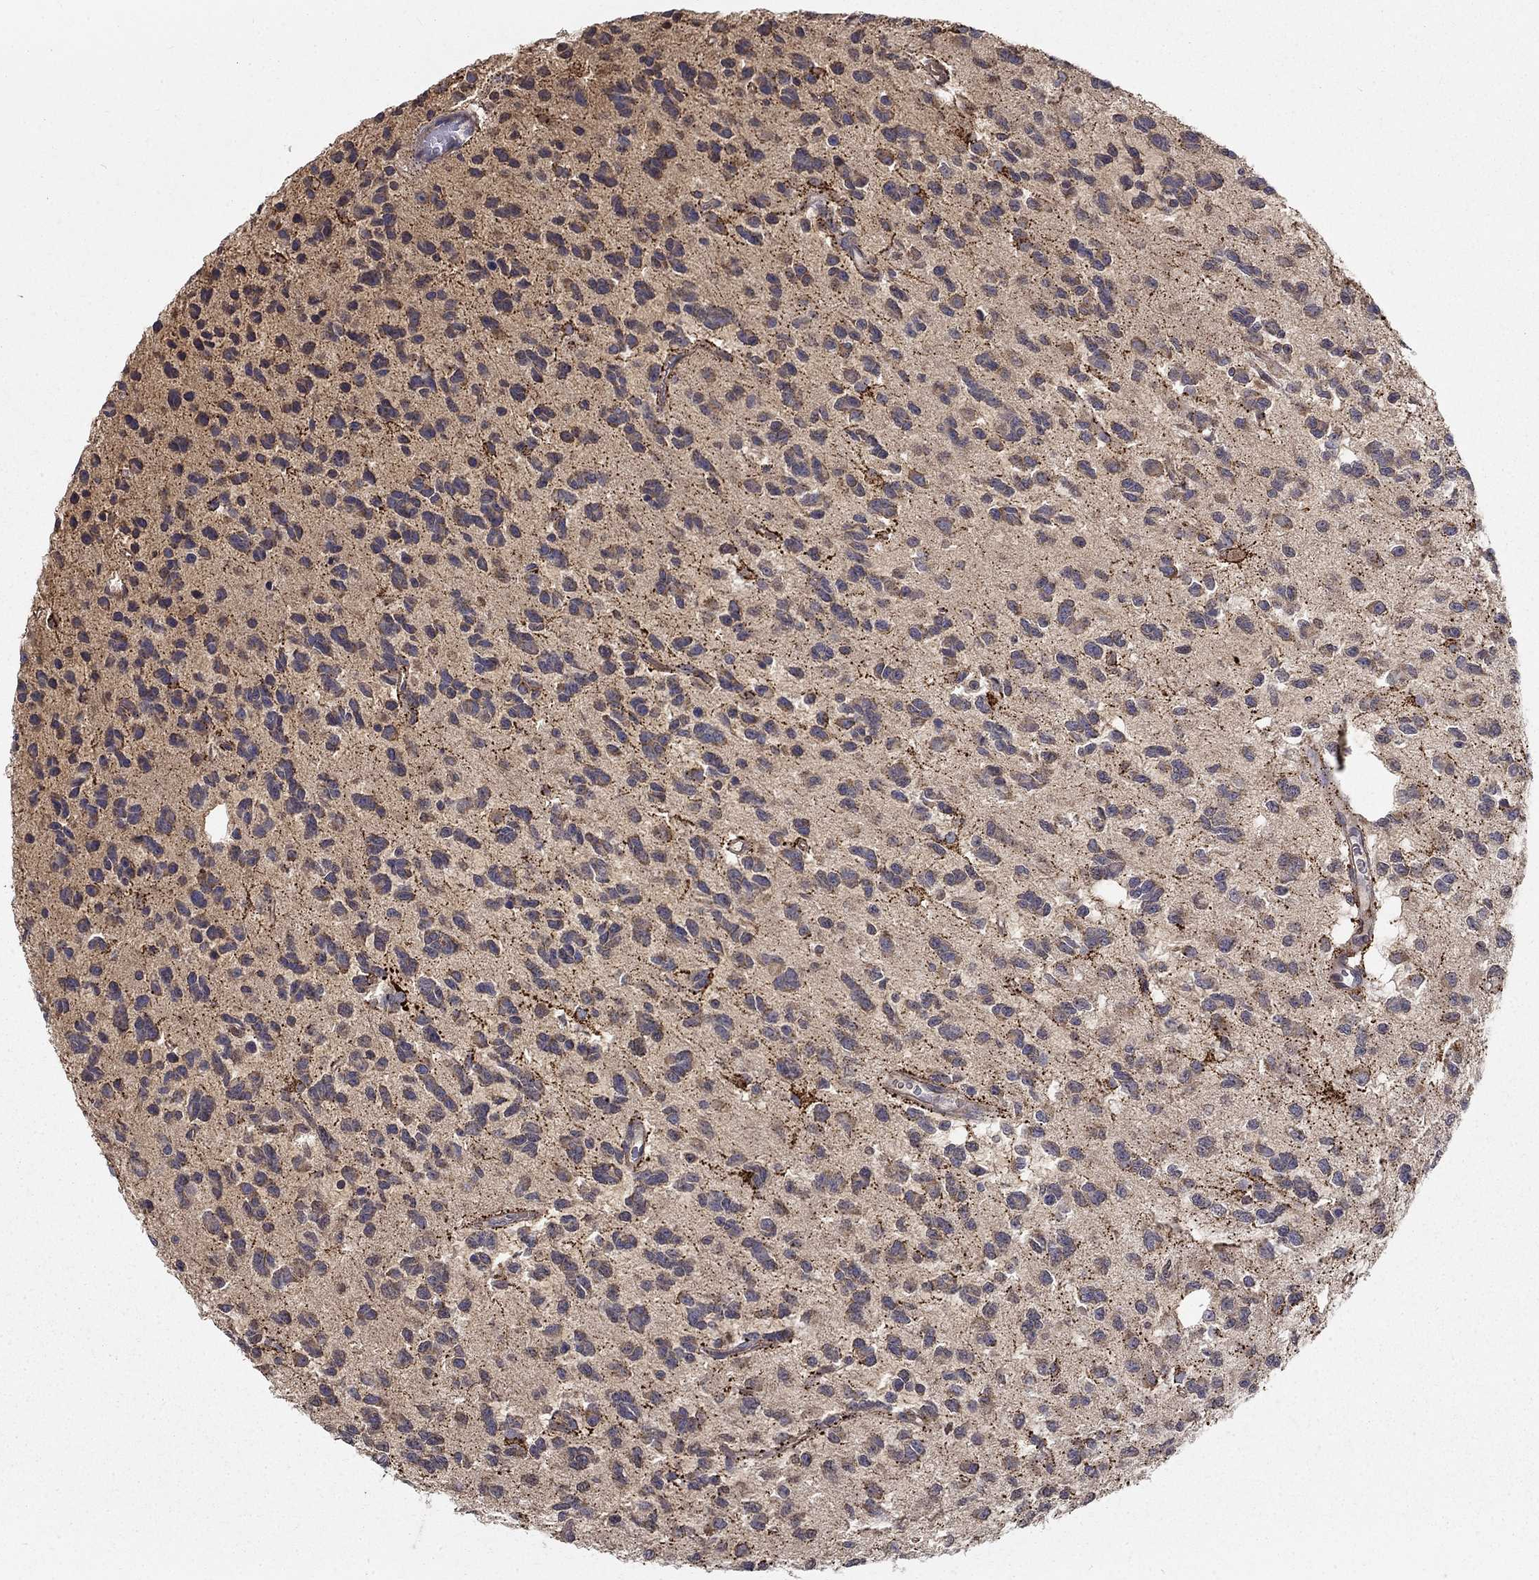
{"staining": {"intensity": "negative", "quantity": "none", "location": "none"}, "tissue": "glioma", "cell_type": "Tumor cells", "image_type": "cancer", "snomed": [{"axis": "morphology", "description": "Glioma, malignant, Low grade"}, {"axis": "topography", "description": "Brain"}], "caption": "There is no significant staining in tumor cells of low-grade glioma (malignant). (DAB (3,3'-diaminobenzidine) immunohistochemistry (IHC), high magnification).", "gene": "ALDH4A1", "patient": {"sex": "female", "age": 45}}